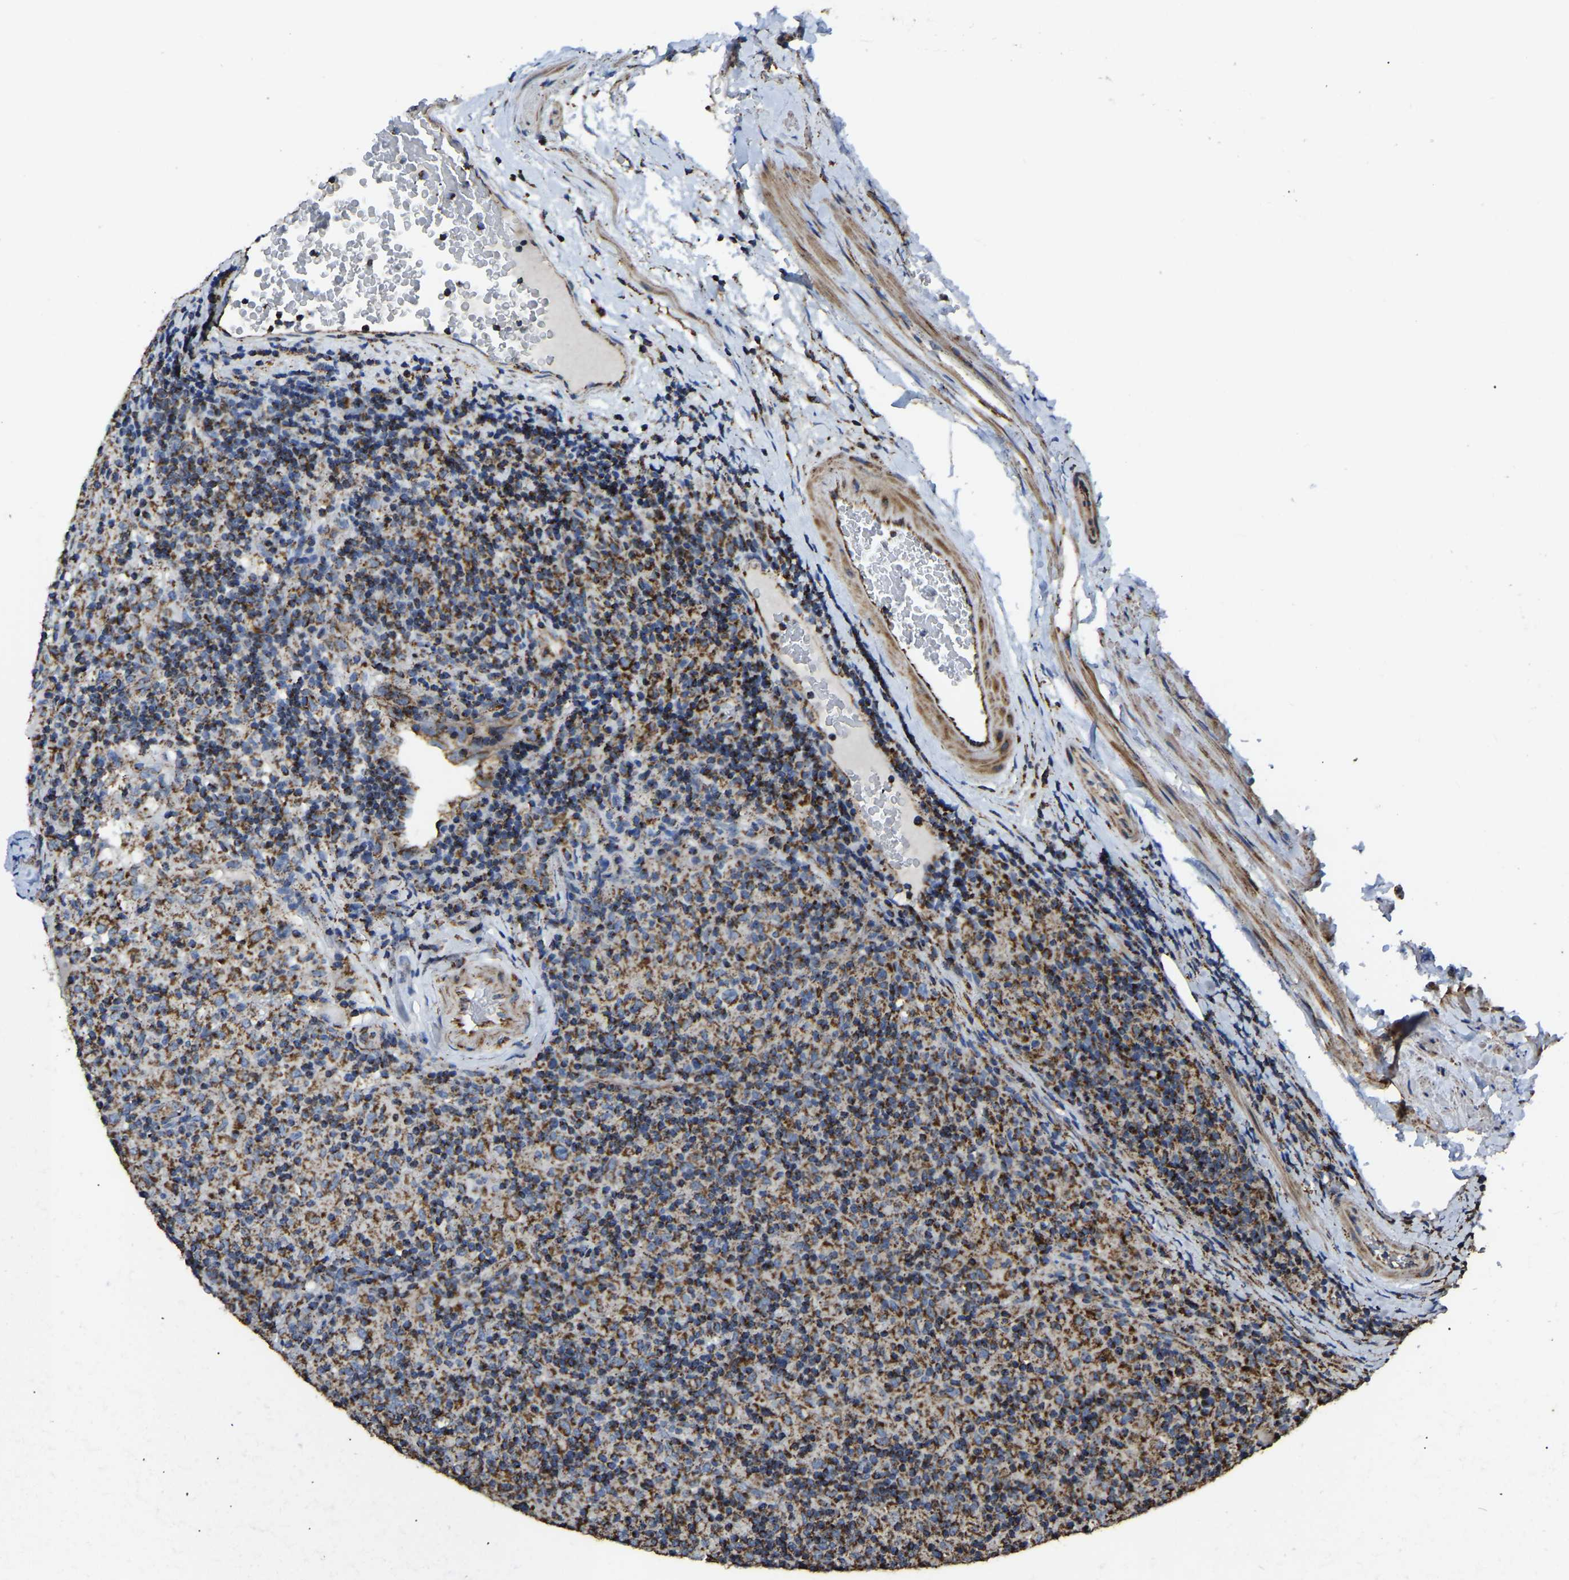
{"staining": {"intensity": "moderate", "quantity": ">75%", "location": "cytoplasmic/membranous"}, "tissue": "lymphoma", "cell_type": "Tumor cells", "image_type": "cancer", "snomed": [{"axis": "morphology", "description": "Hodgkin's disease, NOS"}, {"axis": "topography", "description": "Lymph node"}], "caption": "Tumor cells reveal medium levels of moderate cytoplasmic/membranous expression in about >75% of cells in Hodgkin's disease.", "gene": "ETFA", "patient": {"sex": "male", "age": 70}}